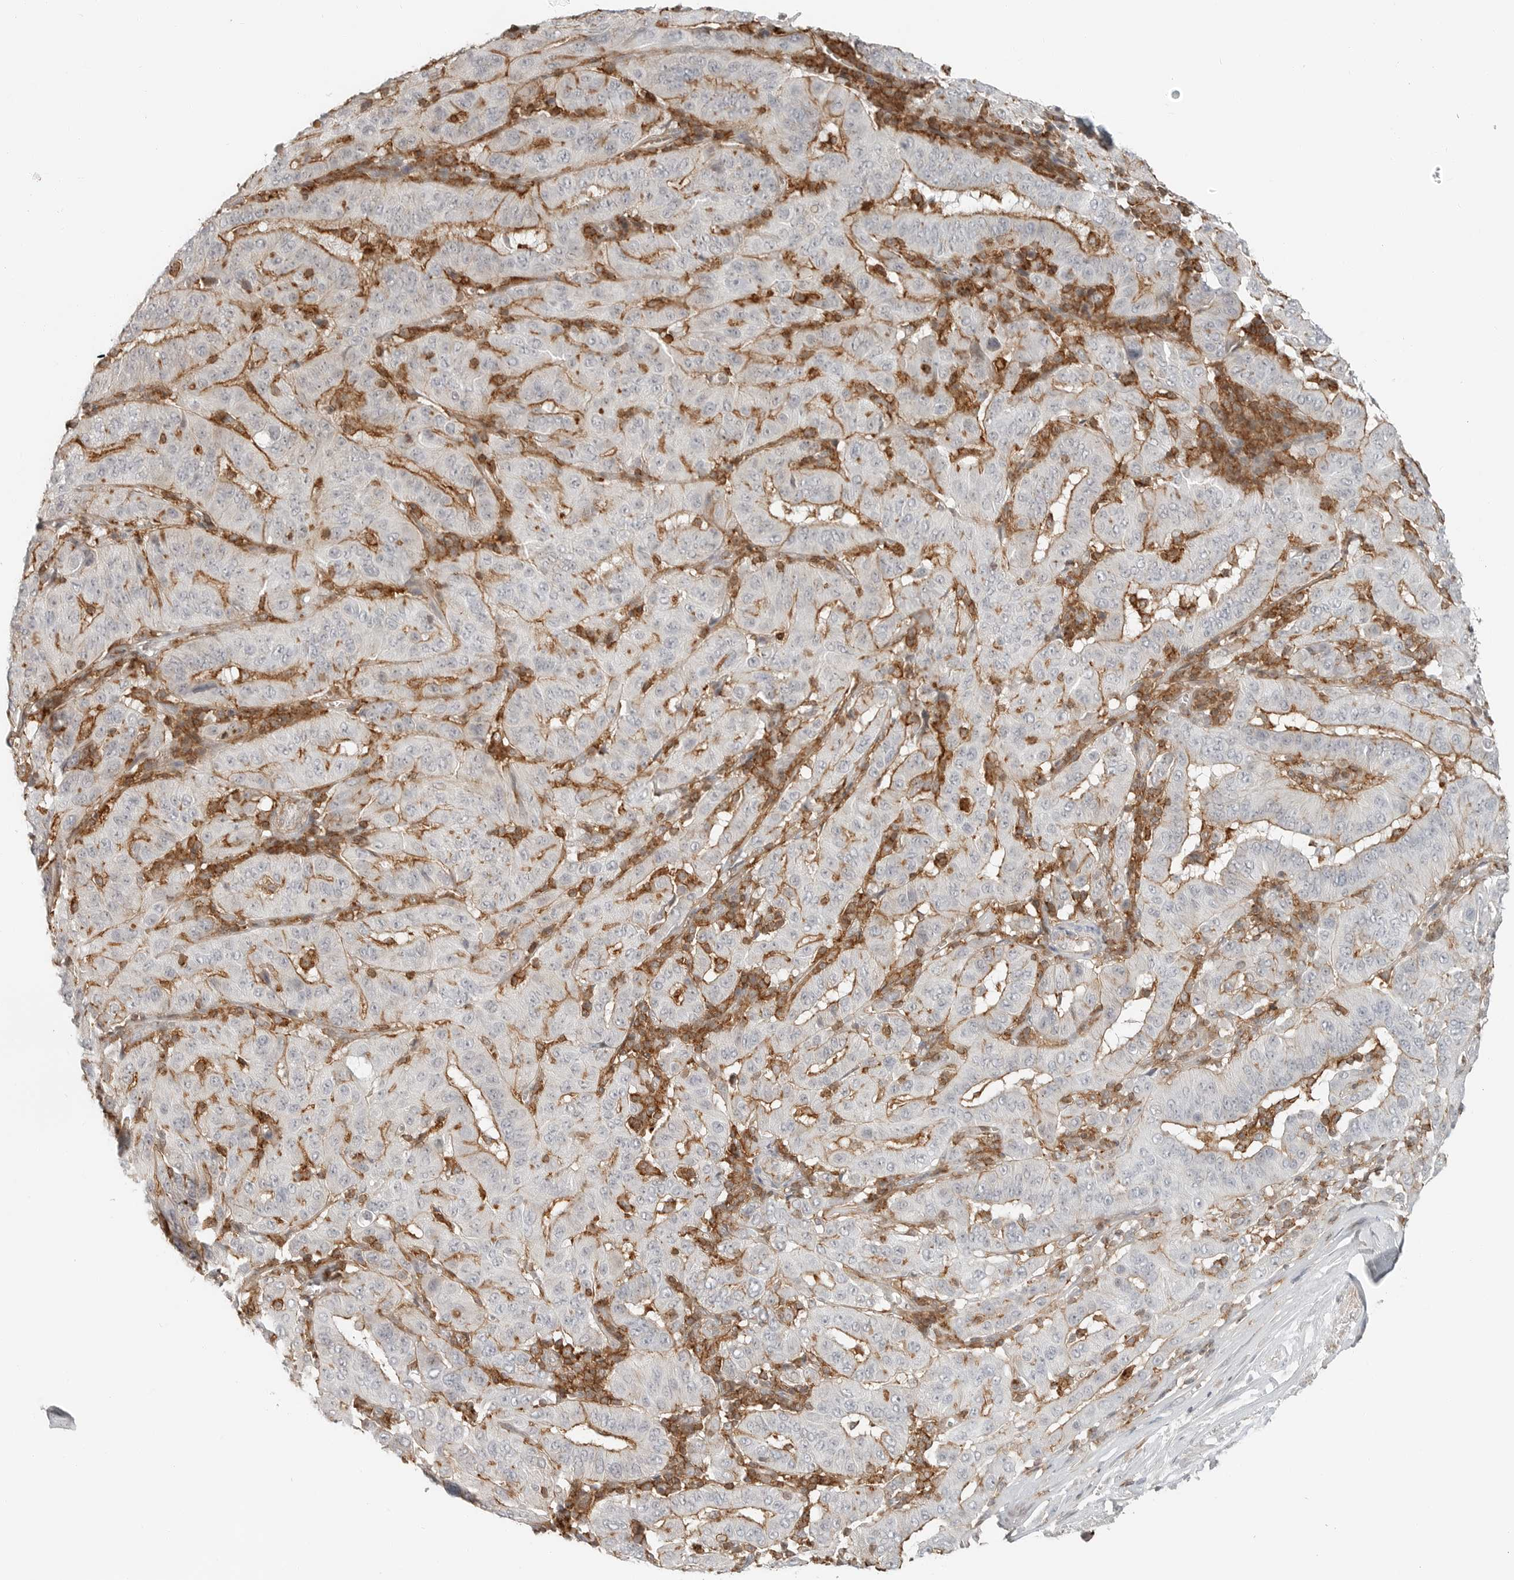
{"staining": {"intensity": "moderate", "quantity": "25%-75%", "location": "cytoplasmic/membranous"}, "tissue": "pancreatic cancer", "cell_type": "Tumor cells", "image_type": "cancer", "snomed": [{"axis": "morphology", "description": "Adenocarcinoma, NOS"}, {"axis": "topography", "description": "Pancreas"}], "caption": "DAB (3,3'-diaminobenzidine) immunohistochemical staining of human pancreatic cancer (adenocarcinoma) reveals moderate cytoplasmic/membranous protein staining in approximately 25%-75% of tumor cells. Nuclei are stained in blue.", "gene": "LEFTY2", "patient": {"sex": "male", "age": 63}}